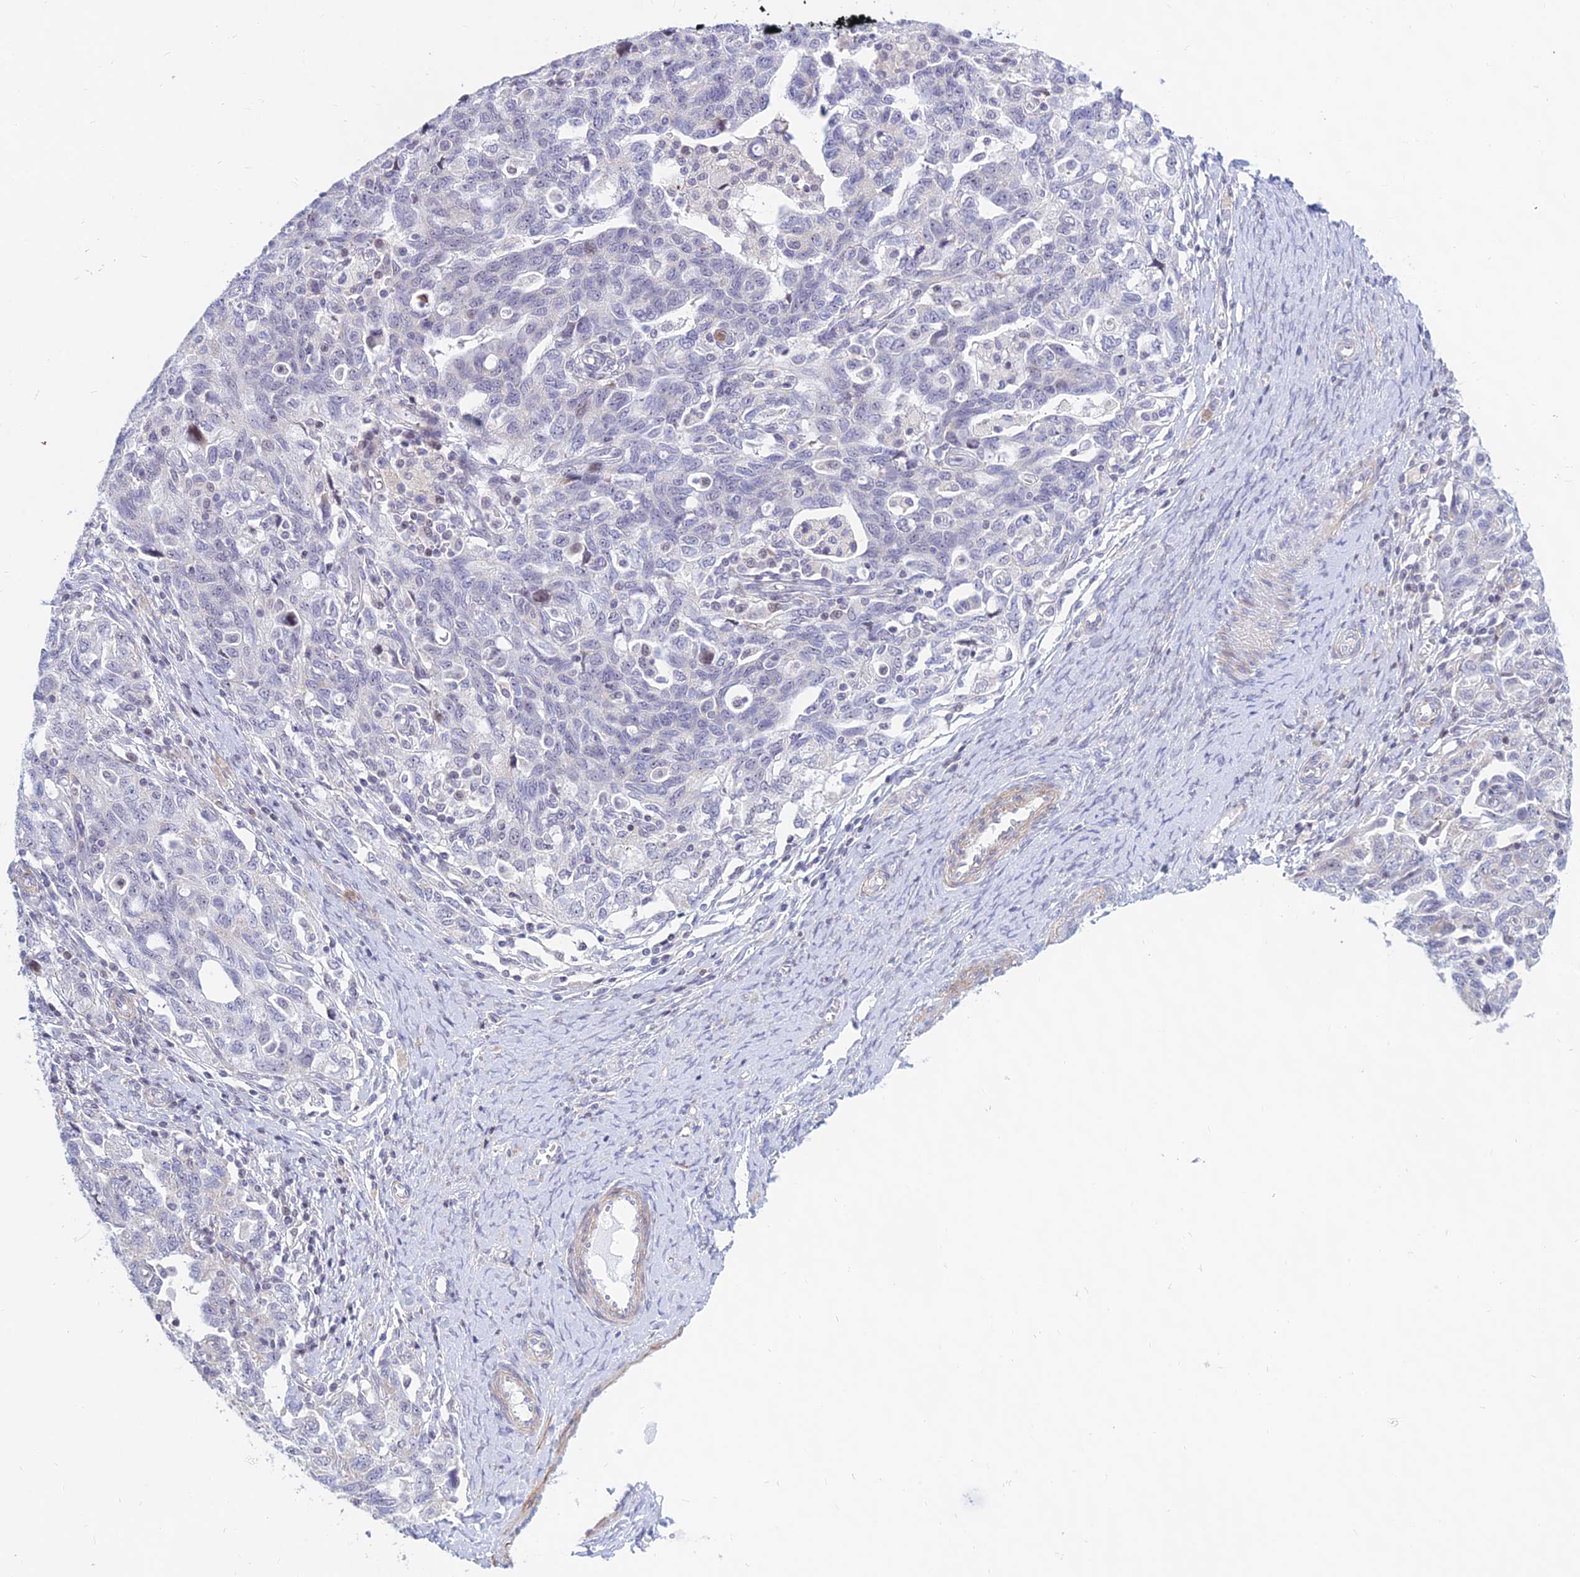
{"staining": {"intensity": "negative", "quantity": "none", "location": "none"}, "tissue": "ovarian cancer", "cell_type": "Tumor cells", "image_type": "cancer", "snomed": [{"axis": "morphology", "description": "Carcinoma, NOS"}, {"axis": "morphology", "description": "Cystadenocarcinoma, serous, NOS"}, {"axis": "topography", "description": "Ovary"}], "caption": "Protein analysis of serous cystadenocarcinoma (ovarian) demonstrates no significant expression in tumor cells. The staining was performed using DAB to visualize the protein expression in brown, while the nuclei were stained in blue with hematoxylin (Magnification: 20x).", "gene": "KRR1", "patient": {"sex": "female", "age": 69}}